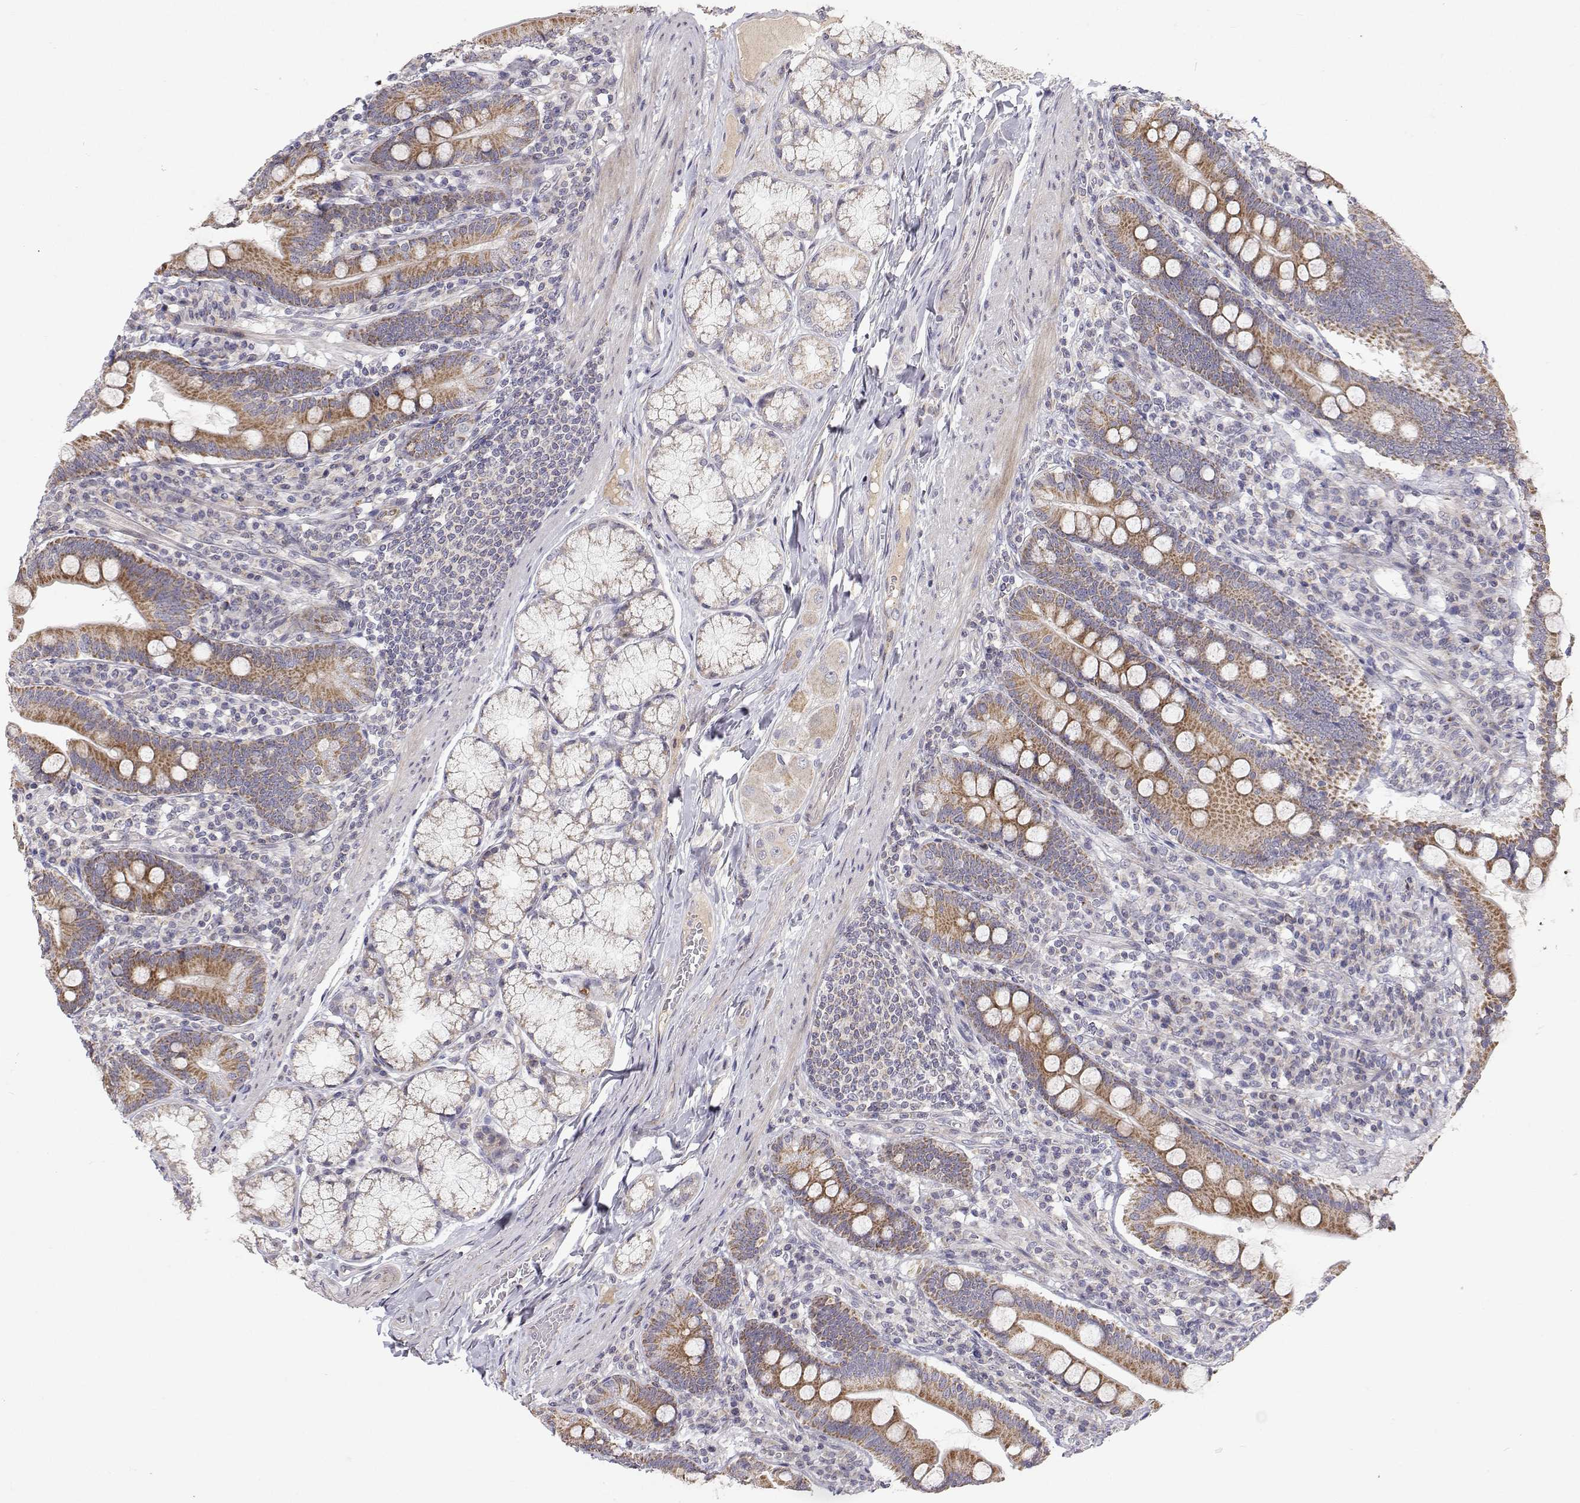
{"staining": {"intensity": "moderate", "quantity": ">75%", "location": "cytoplasmic/membranous"}, "tissue": "duodenum", "cell_type": "Glandular cells", "image_type": "normal", "snomed": [{"axis": "morphology", "description": "Normal tissue, NOS"}, {"axis": "topography", "description": "Duodenum"}], "caption": "The image shows staining of benign duodenum, revealing moderate cytoplasmic/membranous protein positivity (brown color) within glandular cells.", "gene": "MRPL3", "patient": {"sex": "female", "age": 67}}